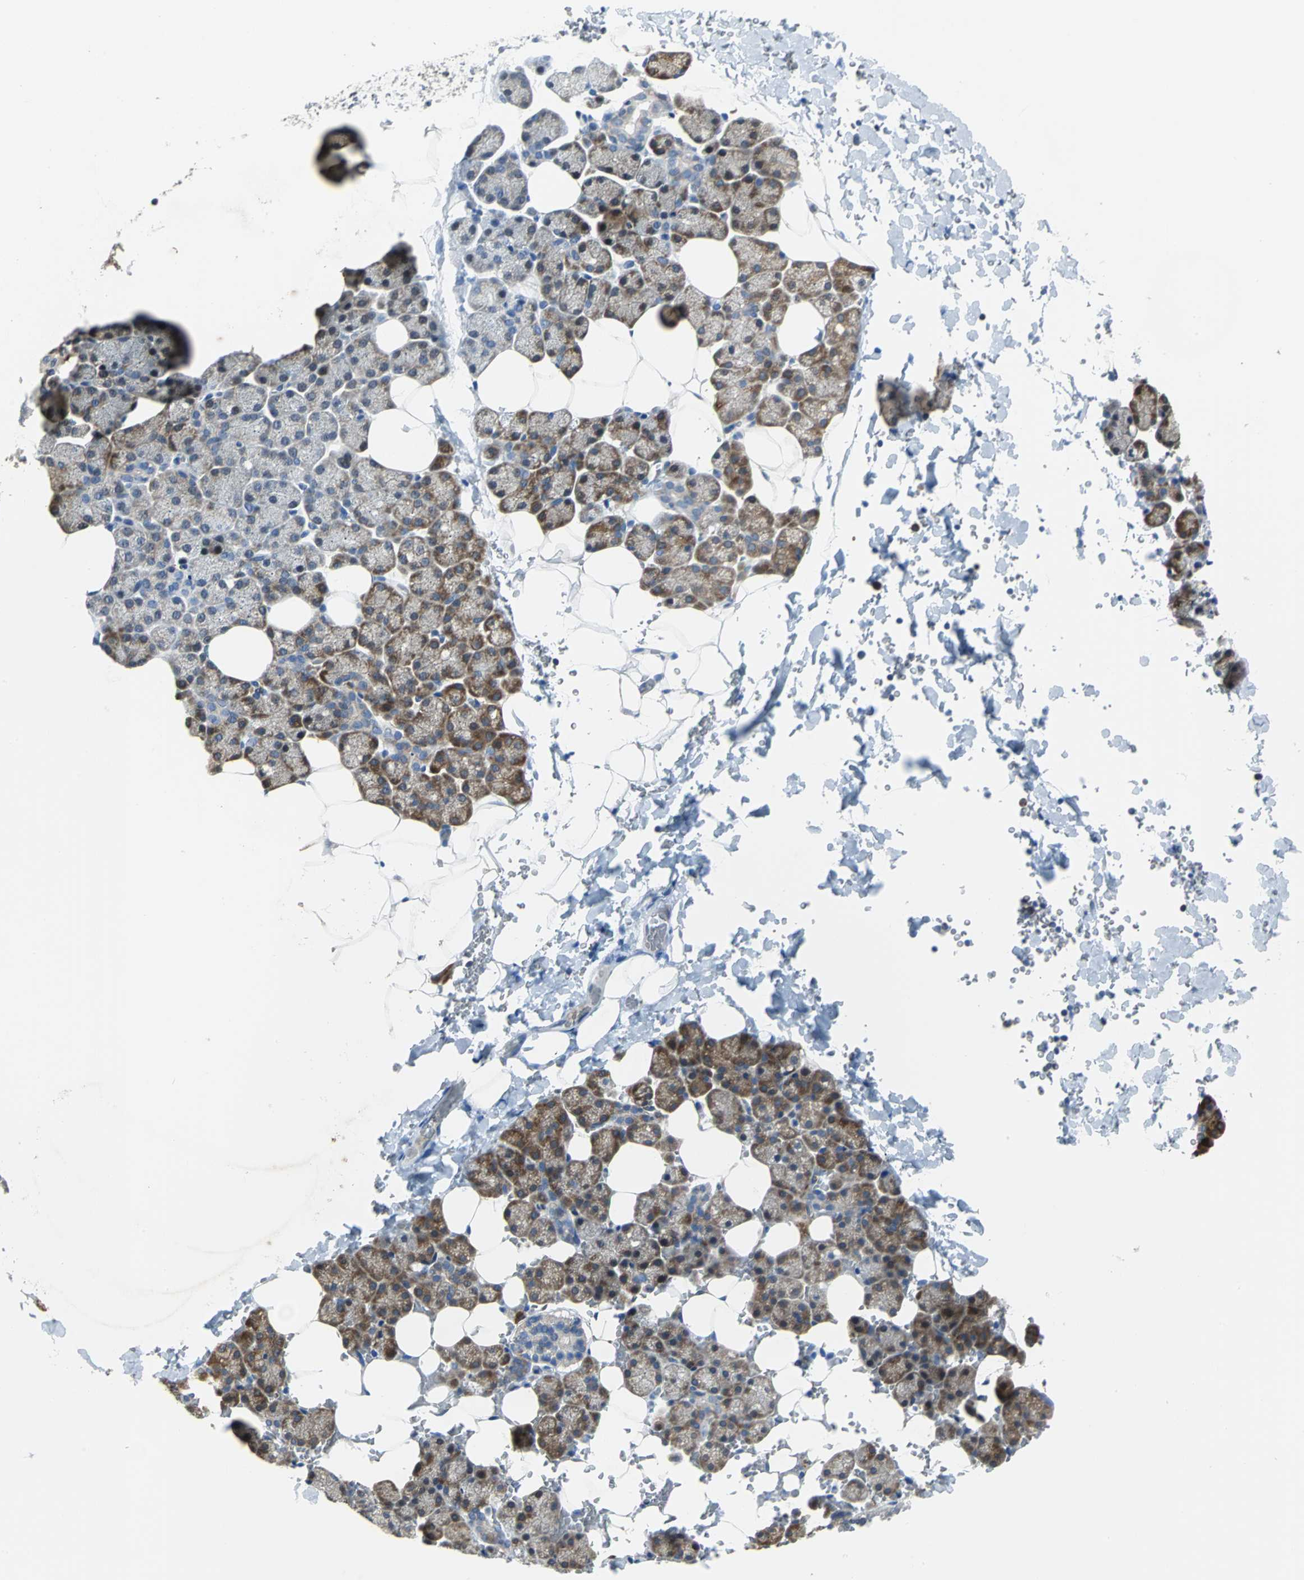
{"staining": {"intensity": "moderate", "quantity": ">75%", "location": "cytoplasmic/membranous"}, "tissue": "salivary gland", "cell_type": "Glandular cells", "image_type": "normal", "snomed": [{"axis": "morphology", "description": "Normal tissue, NOS"}, {"axis": "topography", "description": "Lymph node"}, {"axis": "topography", "description": "Salivary gland"}], "caption": "Salivary gland stained with immunohistochemistry (IHC) displays moderate cytoplasmic/membranous expression in approximately >75% of glandular cells.", "gene": "EIF5A", "patient": {"sex": "male", "age": 8}}